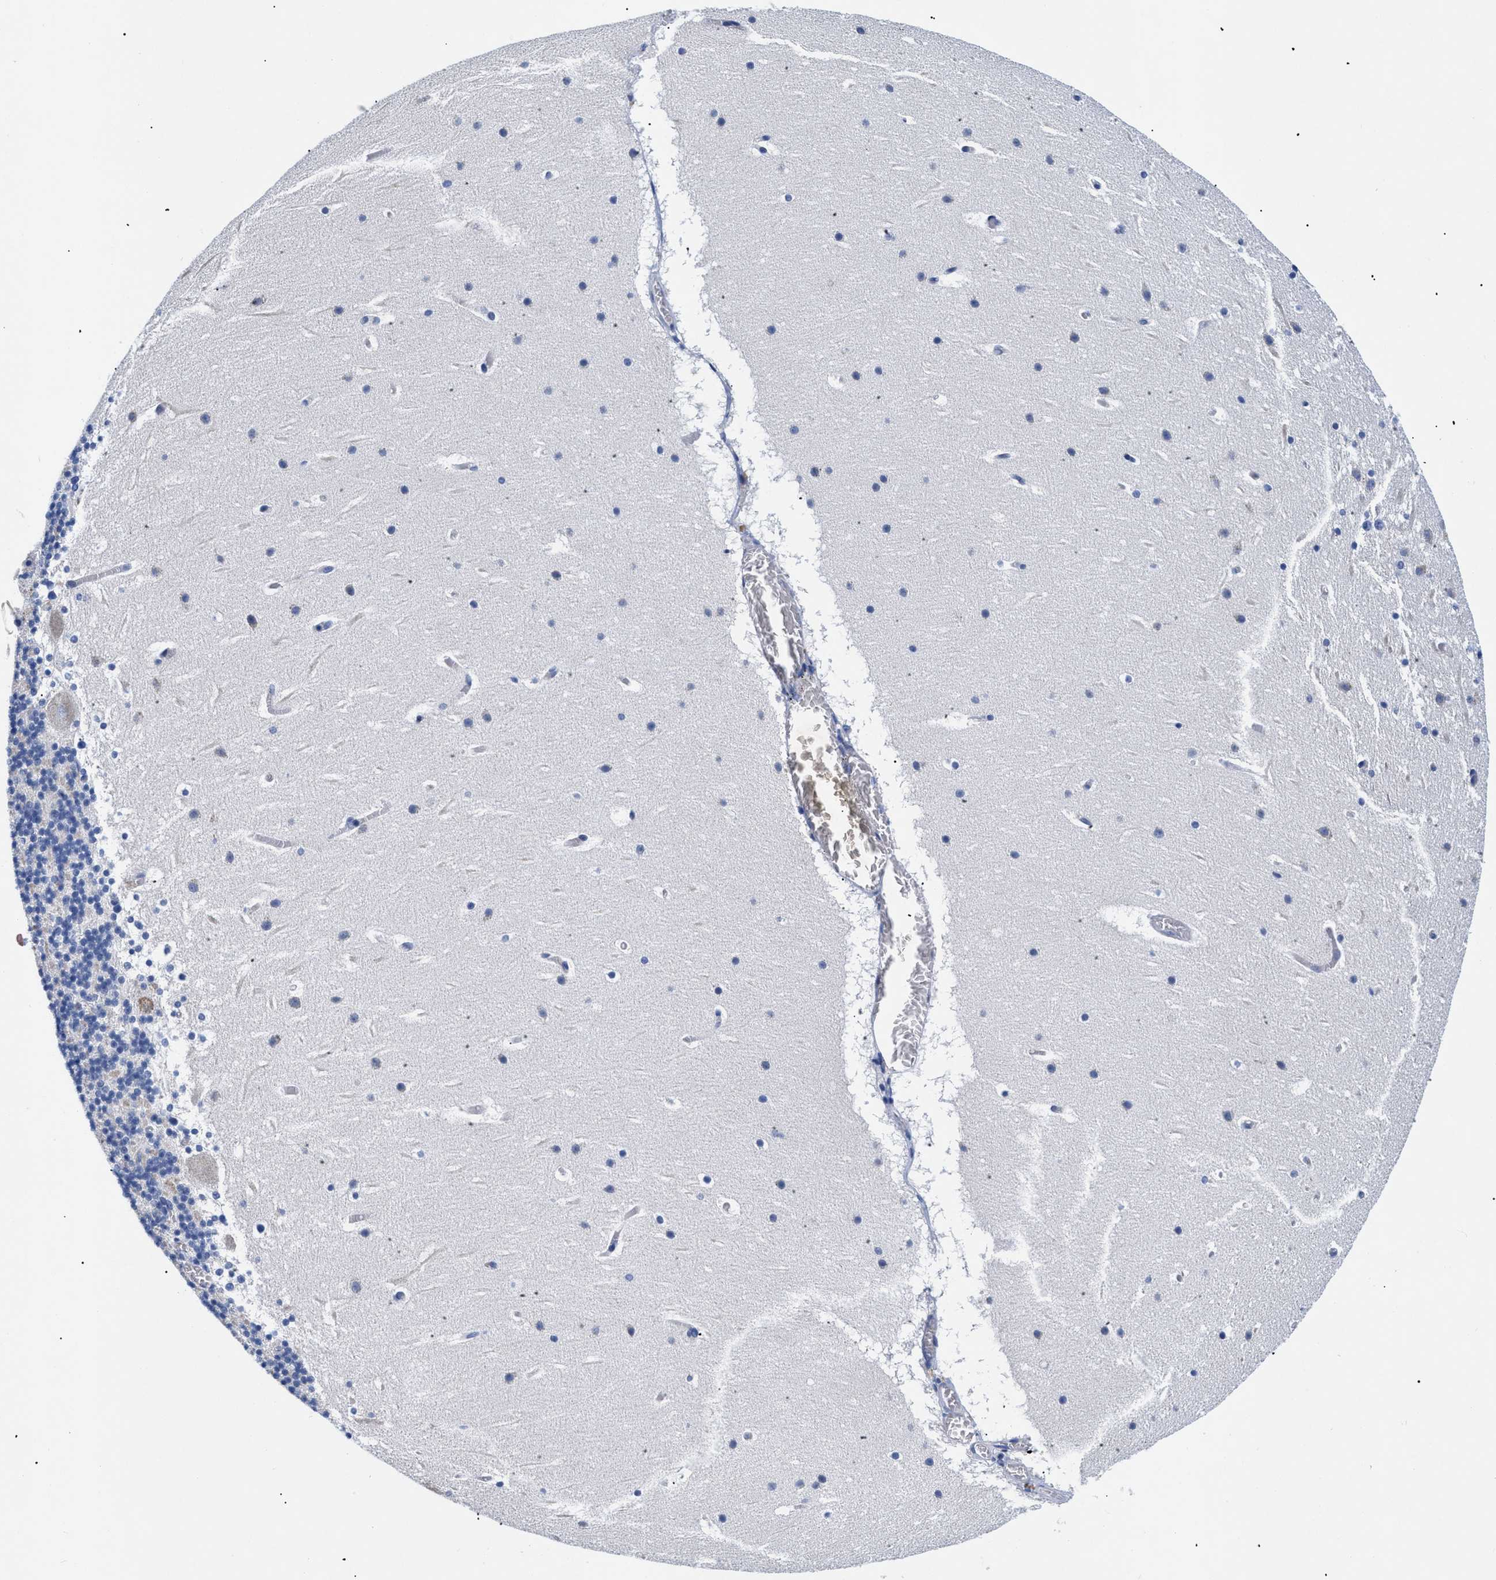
{"staining": {"intensity": "negative", "quantity": "none", "location": "none"}, "tissue": "cerebellum", "cell_type": "Cells in granular layer", "image_type": "normal", "snomed": [{"axis": "morphology", "description": "Normal tissue, NOS"}, {"axis": "topography", "description": "Cerebellum"}], "caption": "Immunohistochemical staining of unremarkable cerebellum shows no significant positivity in cells in granular layer. (DAB (3,3'-diaminobenzidine) immunohistochemistry (IHC) with hematoxylin counter stain).", "gene": "GPR149", "patient": {"sex": "male", "age": 45}}